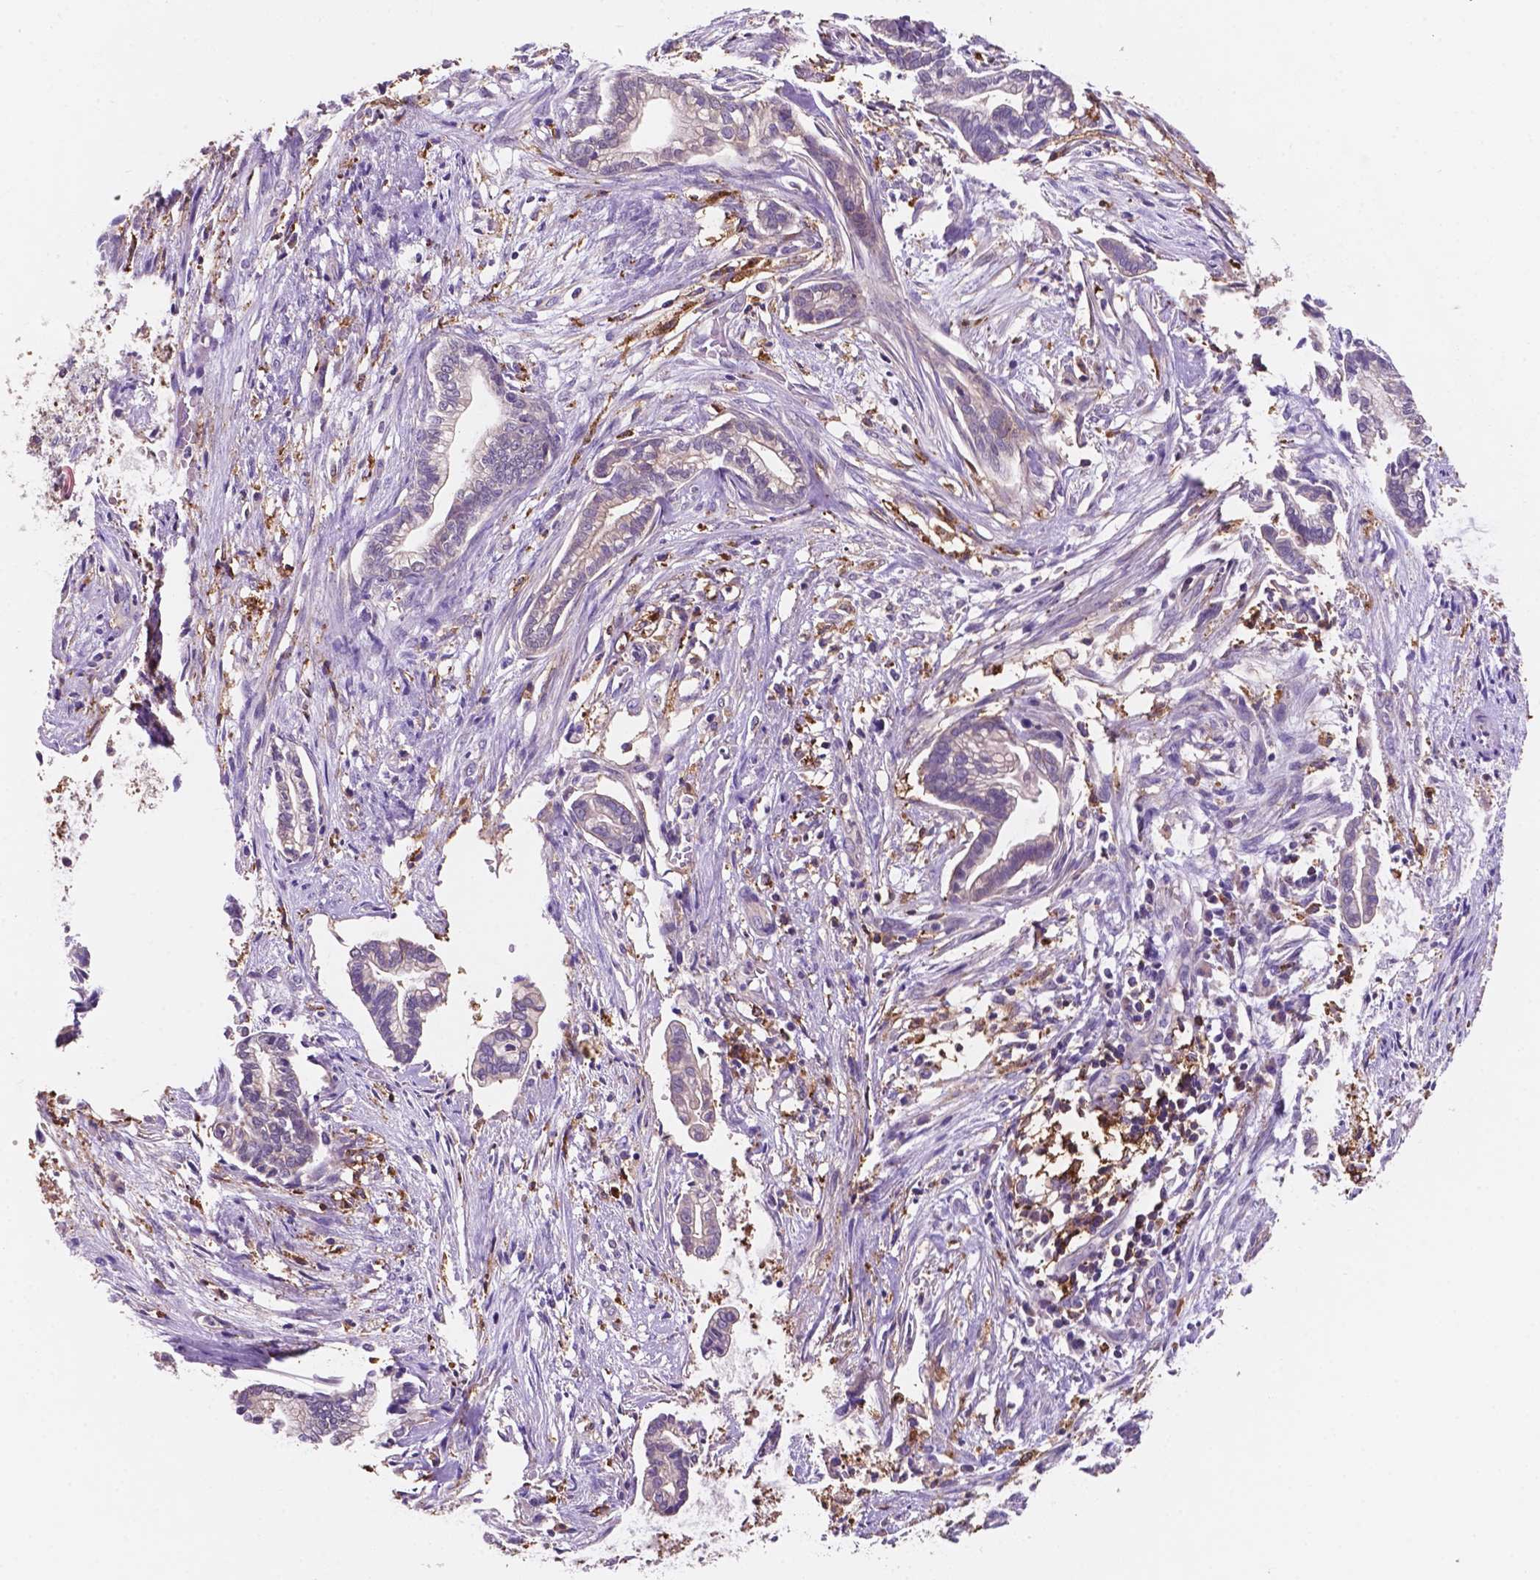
{"staining": {"intensity": "negative", "quantity": "none", "location": "none"}, "tissue": "cervical cancer", "cell_type": "Tumor cells", "image_type": "cancer", "snomed": [{"axis": "morphology", "description": "Adenocarcinoma, NOS"}, {"axis": "topography", "description": "Cervix"}], "caption": "High power microscopy micrograph of an immunohistochemistry (IHC) photomicrograph of cervical cancer (adenocarcinoma), revealing no significant positivity in tumor cells.", "gene": "MKRN2OS", "patient": {"sex": "female", "age": 62}}